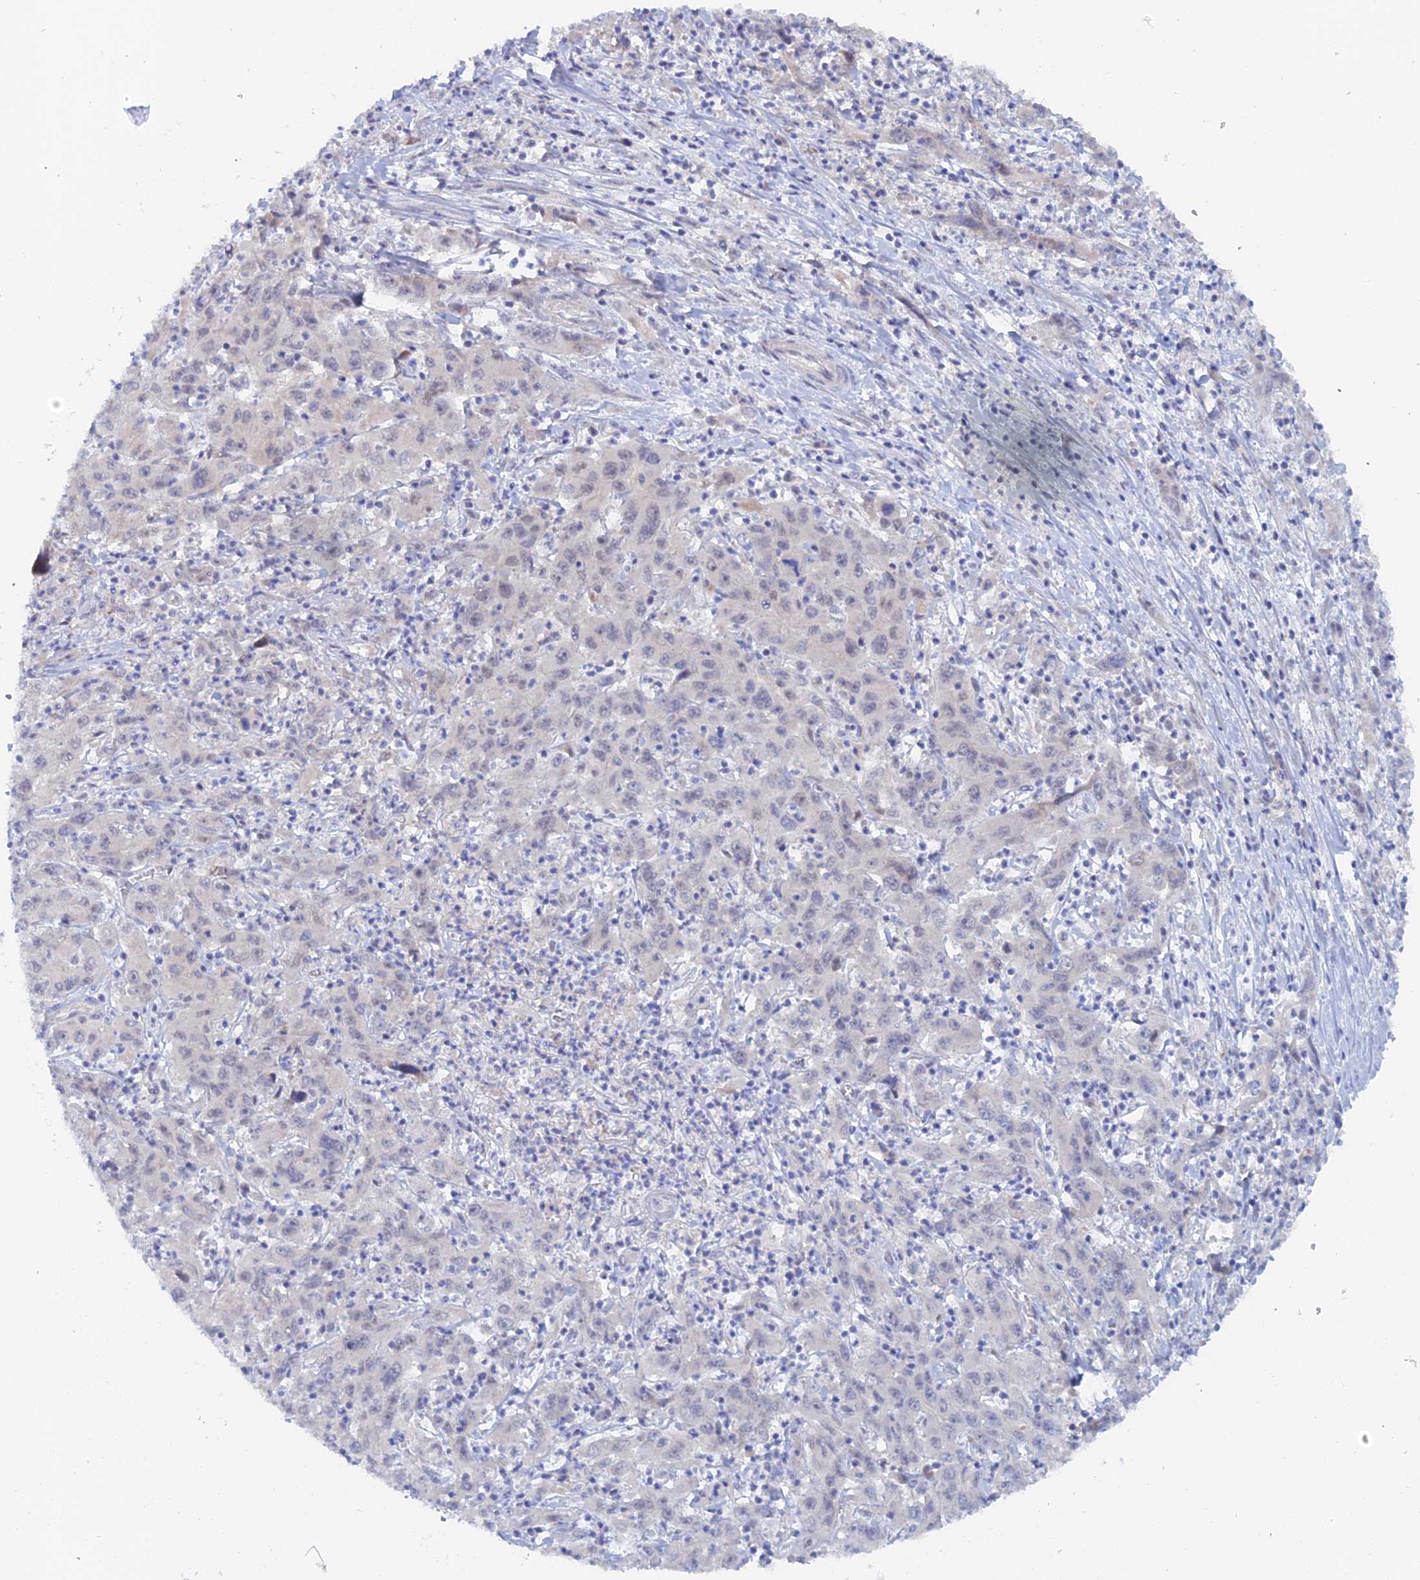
{"staining": {"intensity": "negative", "quantity": "none", "location": "none"}, "tissue": "liver cancer", "cell_type": "Tumor cells", "image_type": "cancer", "snomed": [{"axis": "morphology", "description": "Carcinoma, Hepatocellular, NOS"}, {"axis": "topography", "description": "Liver"}], "caption": "Protein analysis of liver cancer shows no significant expression in tumor cells.", "gene": "ELOVL6", "patient": {"sex": "male", "age": 63}}